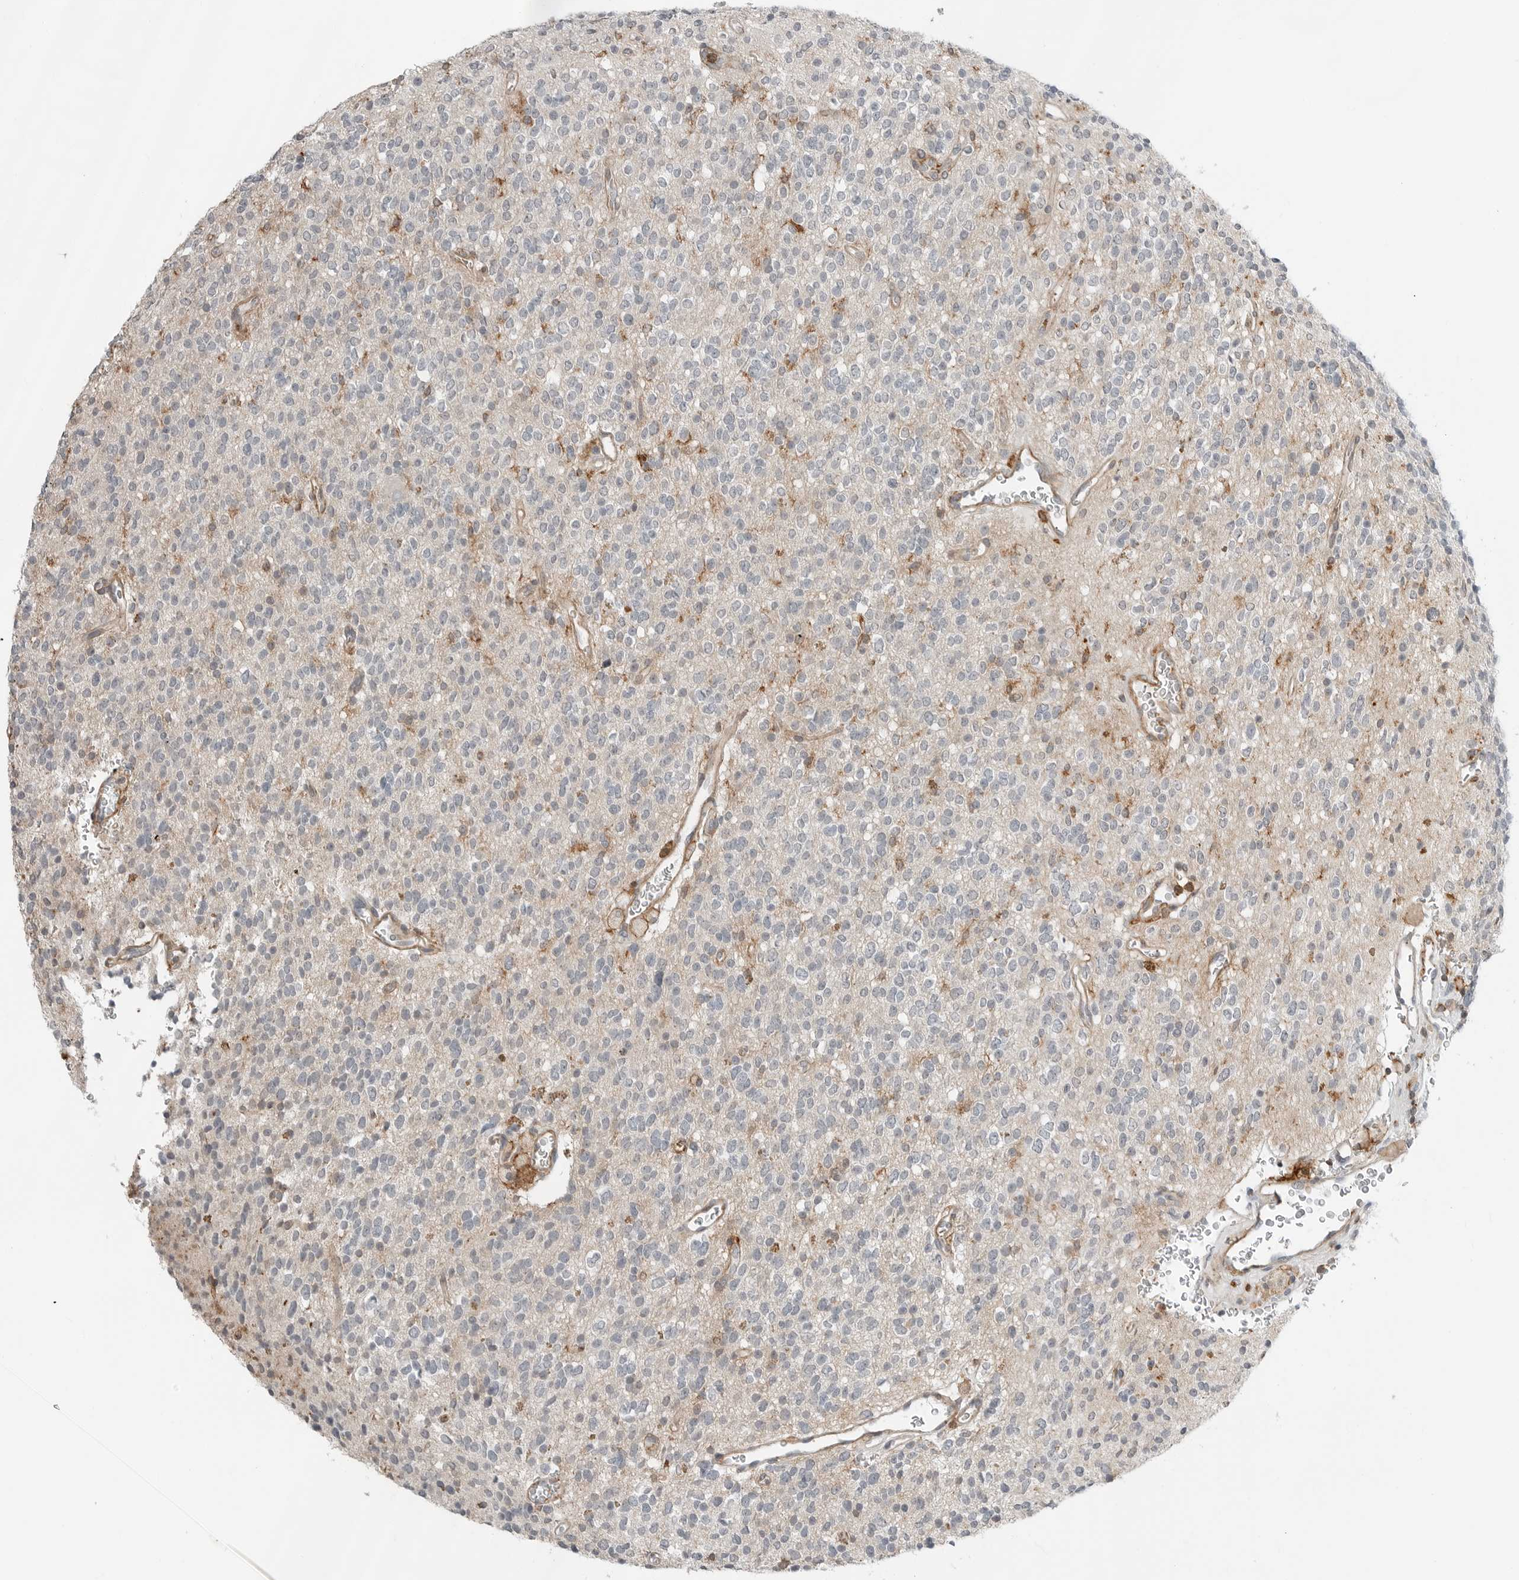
{"staining": {"intensity": "negative", "quantity": "none", "location": "none"}, "tissue": "glioma", "cell_type": "Tumor cells", "image_type": "cancer", "snomed": [{"axis": "morphology", "description": "Glioma, malignant, High grade"}, {"axis": "topography", "description": "Brain"}], "caption": "There is no significant expression in tumor cells of glioma.", "gene": "LEFTY2", "patient": {"sex": "male", "age": 34}}